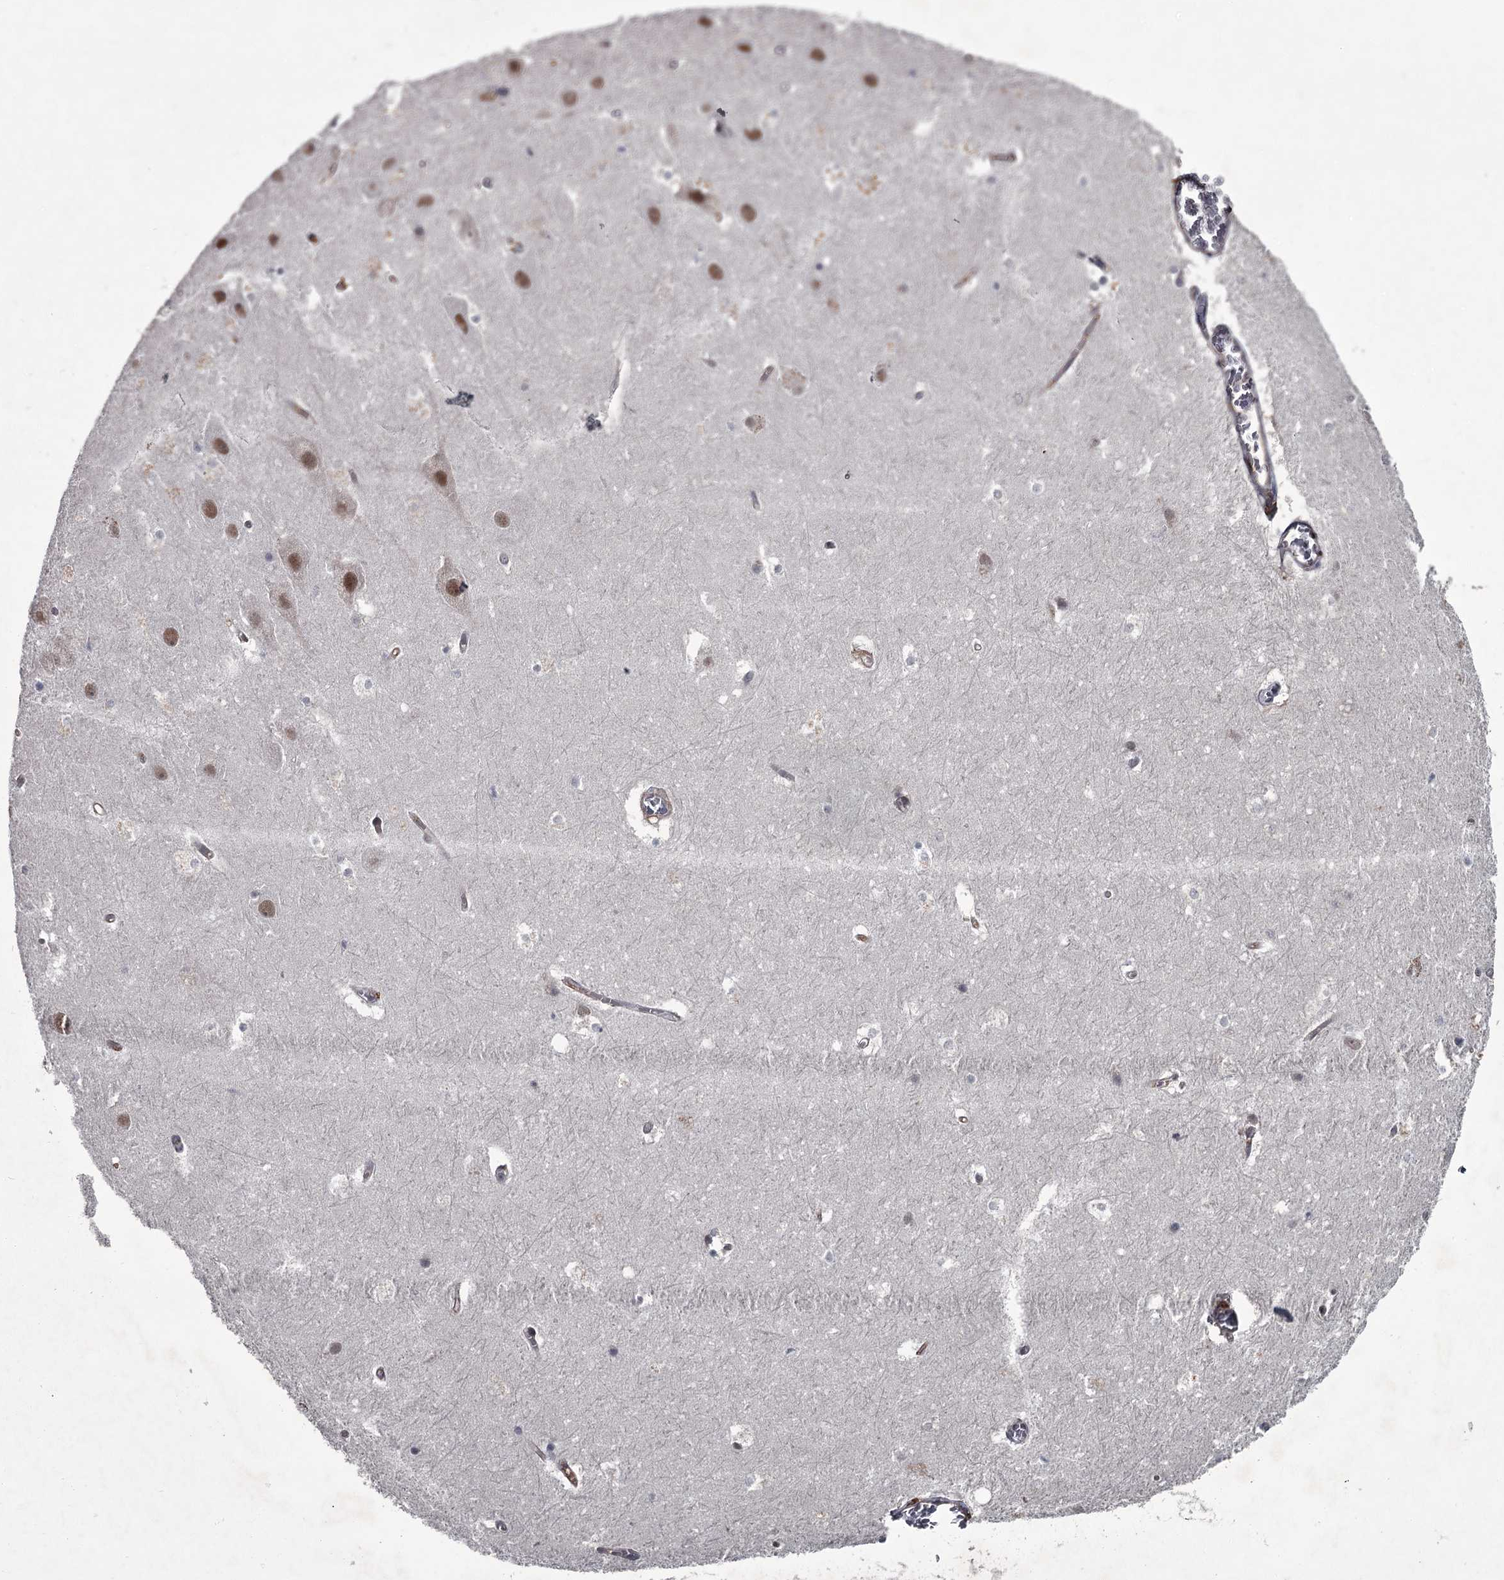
{"staining": {"intensity": "weak", "quantity": "25%-75%", "location": "nuclear"}, "tissue": "hippocampus", "cell_type": "Glial cells", "image_type": "normal", "snomed": [{"axis": "morphology", "description": "Normal tissue, NOS"}, {"axis": "topography", "description": "Hippocampus"}], "caption": "Protein staining reveals weak nuclear expression in approximately 25%-75% of glial cells in normal hippocampus. (Stains: DAB in brown, nuclei in blue, Microscopy: brightfield microscopy at high magnification).", "gene": "FLVCR2", "patient": {"sex": "female", "age": 52}}